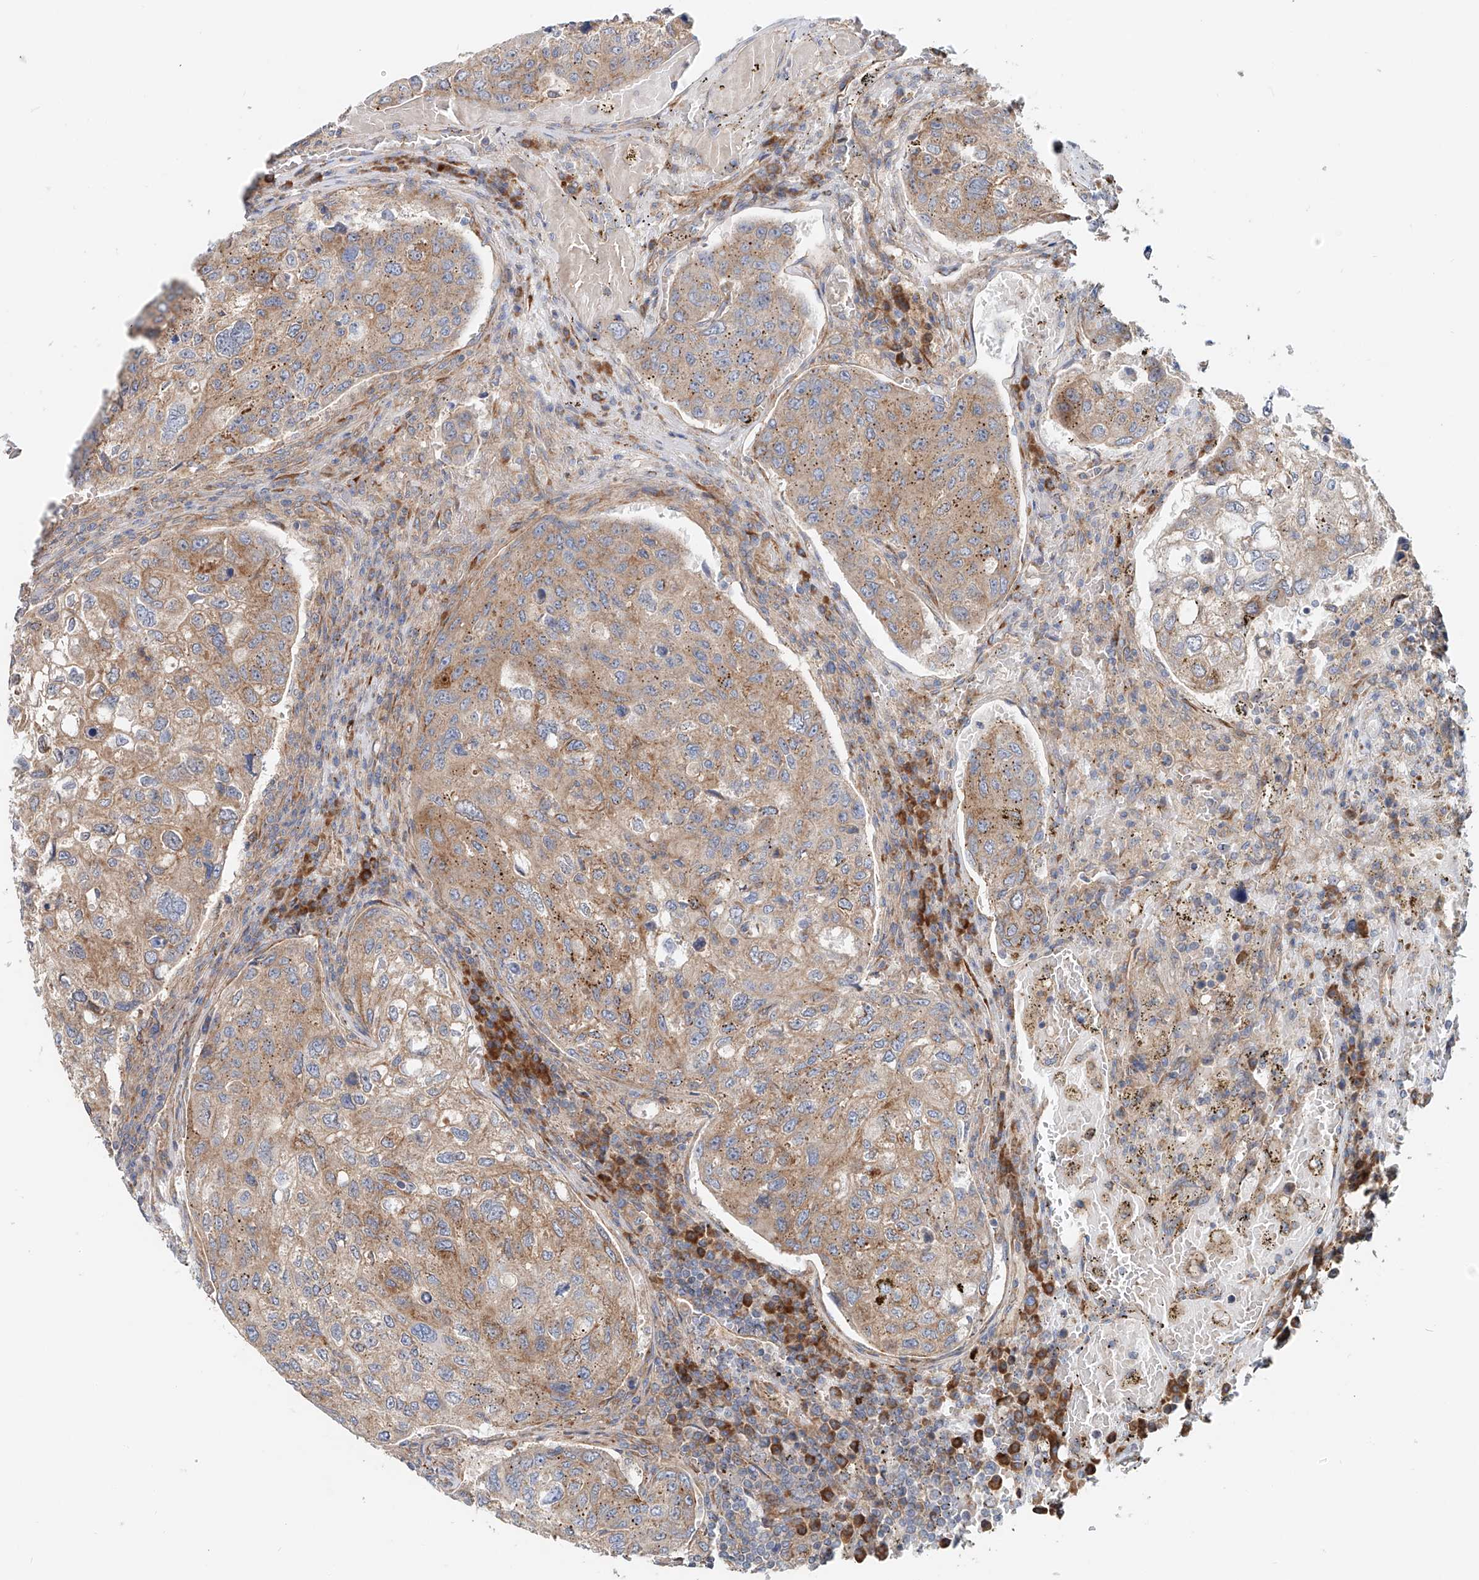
{"staining": {"intensity": "moderate", "quantity": "25%-75%", "location": "cytoplasmic/membranous"}, "tissue": "urothelial cancer", "cell_type": "Tumor cells", "image_type": "cancer", "snomed": [{"axis": "morphology", "description": "Urothelial carcinoma, High grade"}, {"axis": "topography", "description": "Lymph node"}, {"axis": "topography", "description": "Urinary bladder"}], "caption": "Human urothelial carcinoma (high-grade) stained with a brown dye reveals moderate cytoplasmic/membranous positive positivity in approximately 25%-75% of tumor cells.", "gene": "SNAP29", "patient": {"sex": "male", "age": 51}}